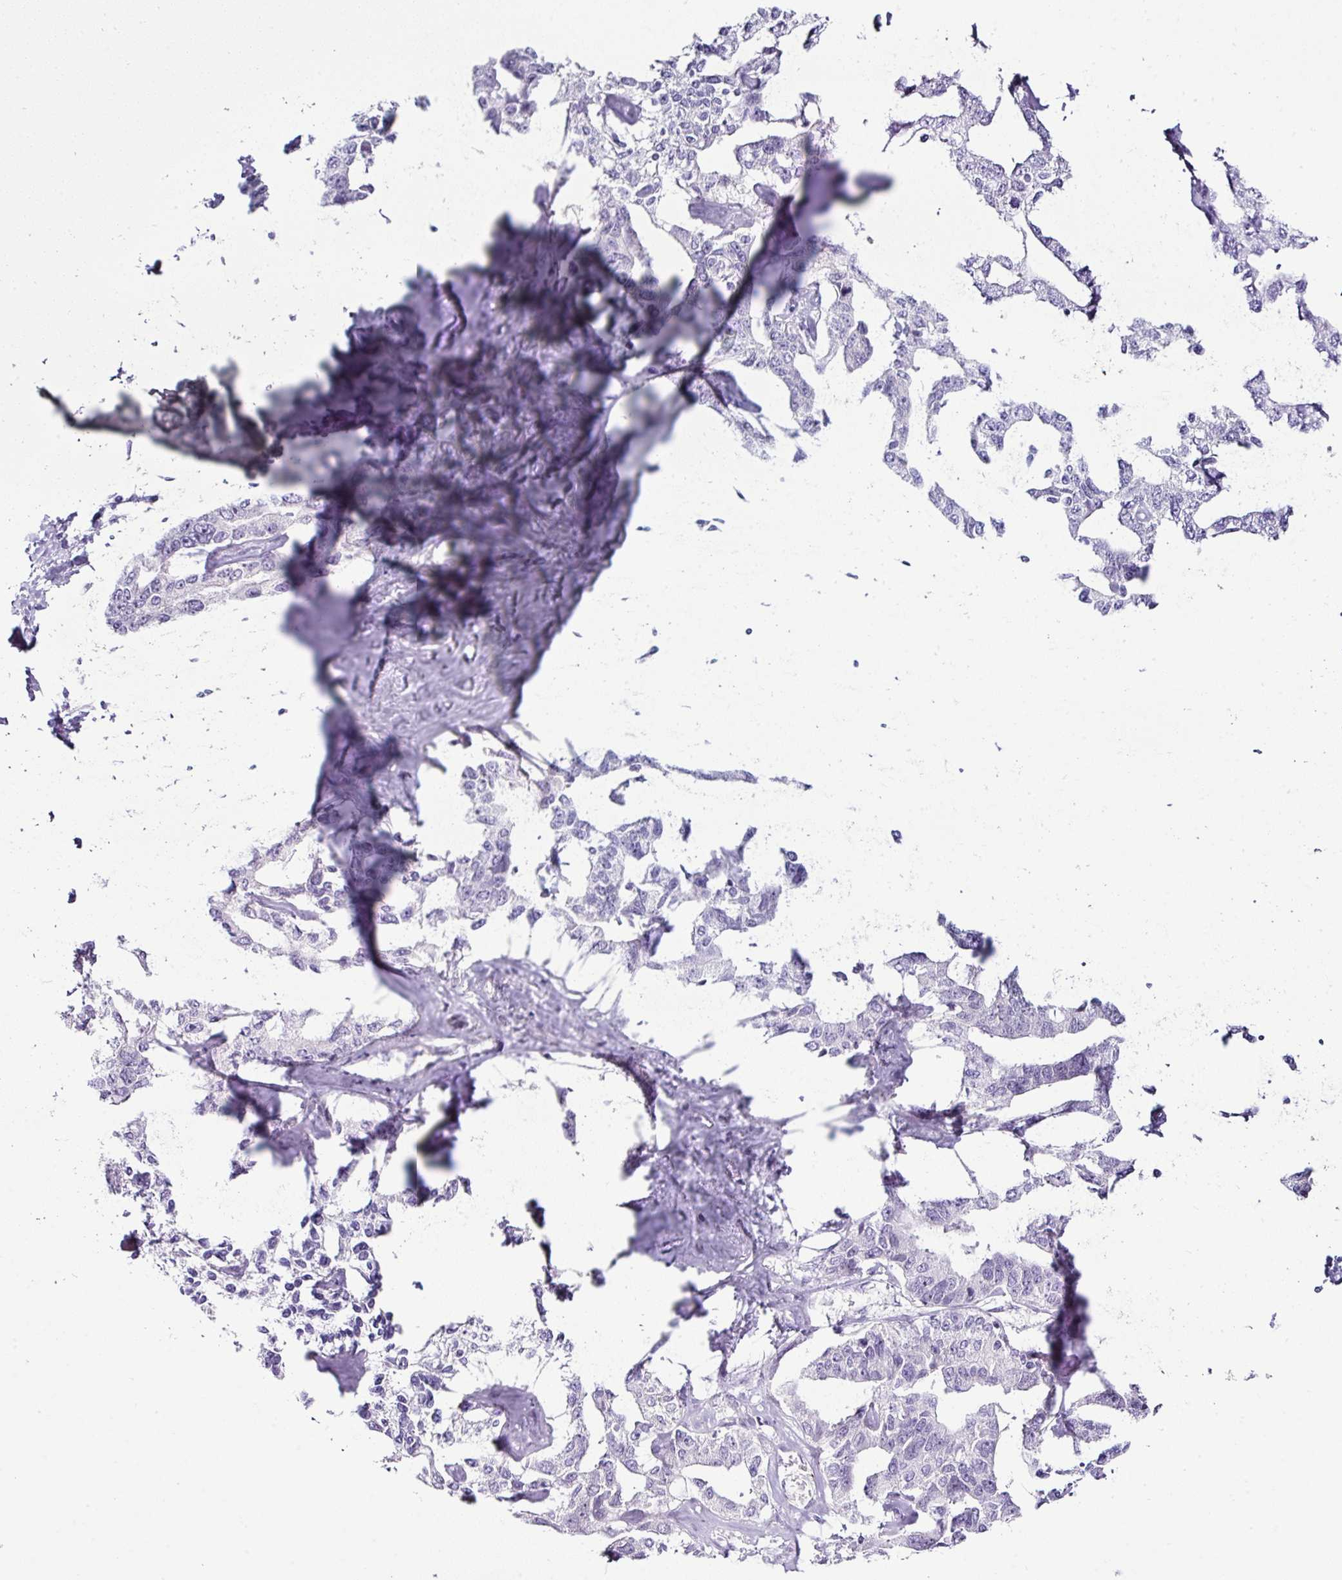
{"staining": {"intensity": "negative", "quantity": "none", "location": "none"}, "tissue": "liver cancer", "cell_type": "Tumor cells", "image_type": "cancer", "snomed": [{"axis": "morphology", "description": "Cholangiocarcinoma"}, {"axis": "topography", "description": "Liver"}], "caption": "Liver cancer (cholangiocarcinoma) stained for a protein using immunohistochemistry (IHC) displays no positivity tumor cells.", "gene": "CMTM5", "patient": {"sex": "male", "age": 59}}